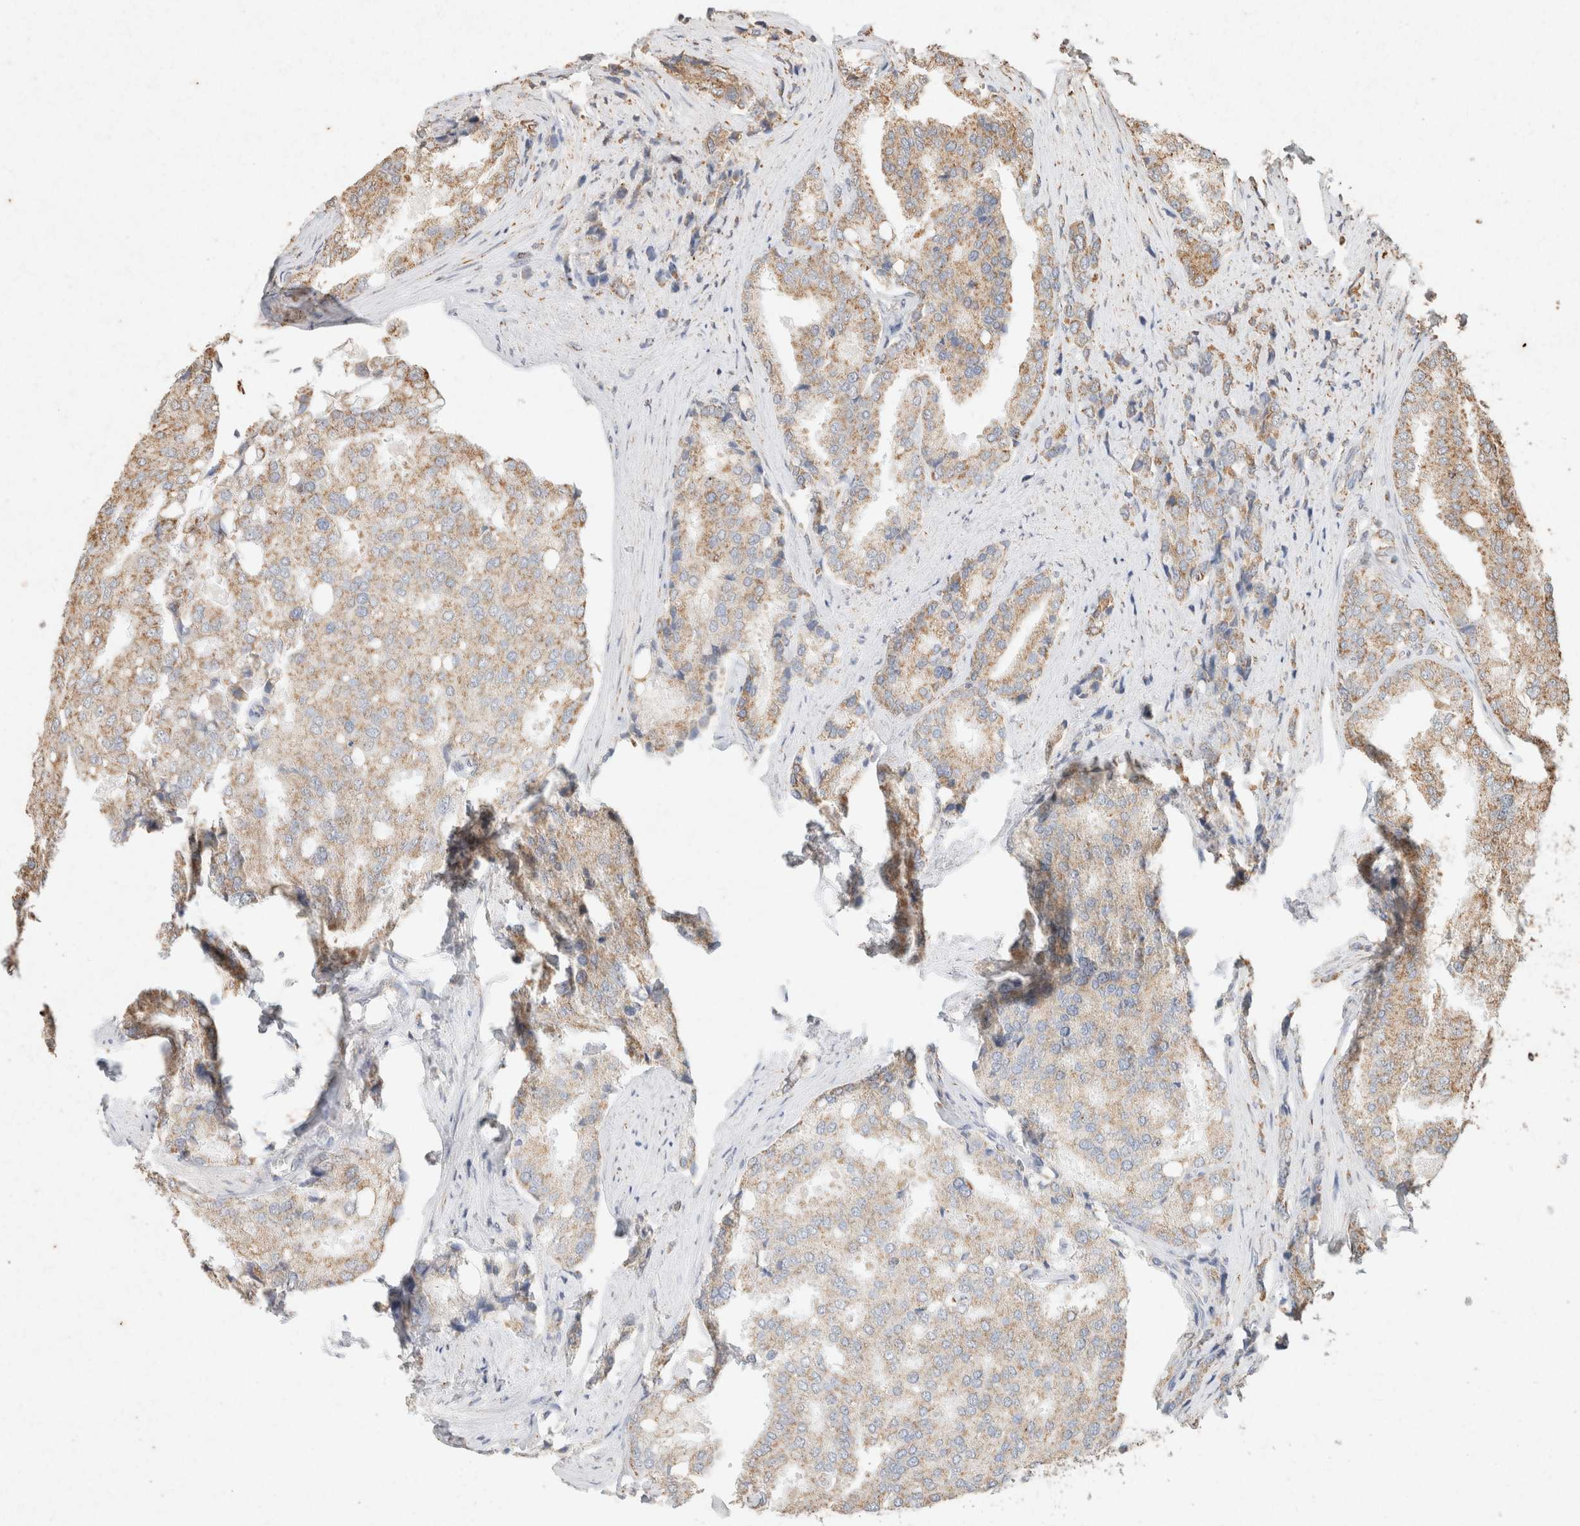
{"staining": {"intensity": "weak", "quantity": "25%-75%", "location": "cytoplasmic/membranous"}, "tissue": "prostate cancer", "cell_type": "Tumor cells", "image_type": "cancer", "snomed": [{"axis": "morphology", "description": "Adenocarcinoma, High grade"}, {"axis": "topography", "description": "Prostate"}], "caption": "Brown immunohistochemical staining in human adenocarcinoma (high-grade) (prostate) reveals weak cytoplasmic/membranous staining in about 25%-75% of tumor cells.", "gene": "SDC2", "patient": {"sex": "male", "age": 50}}